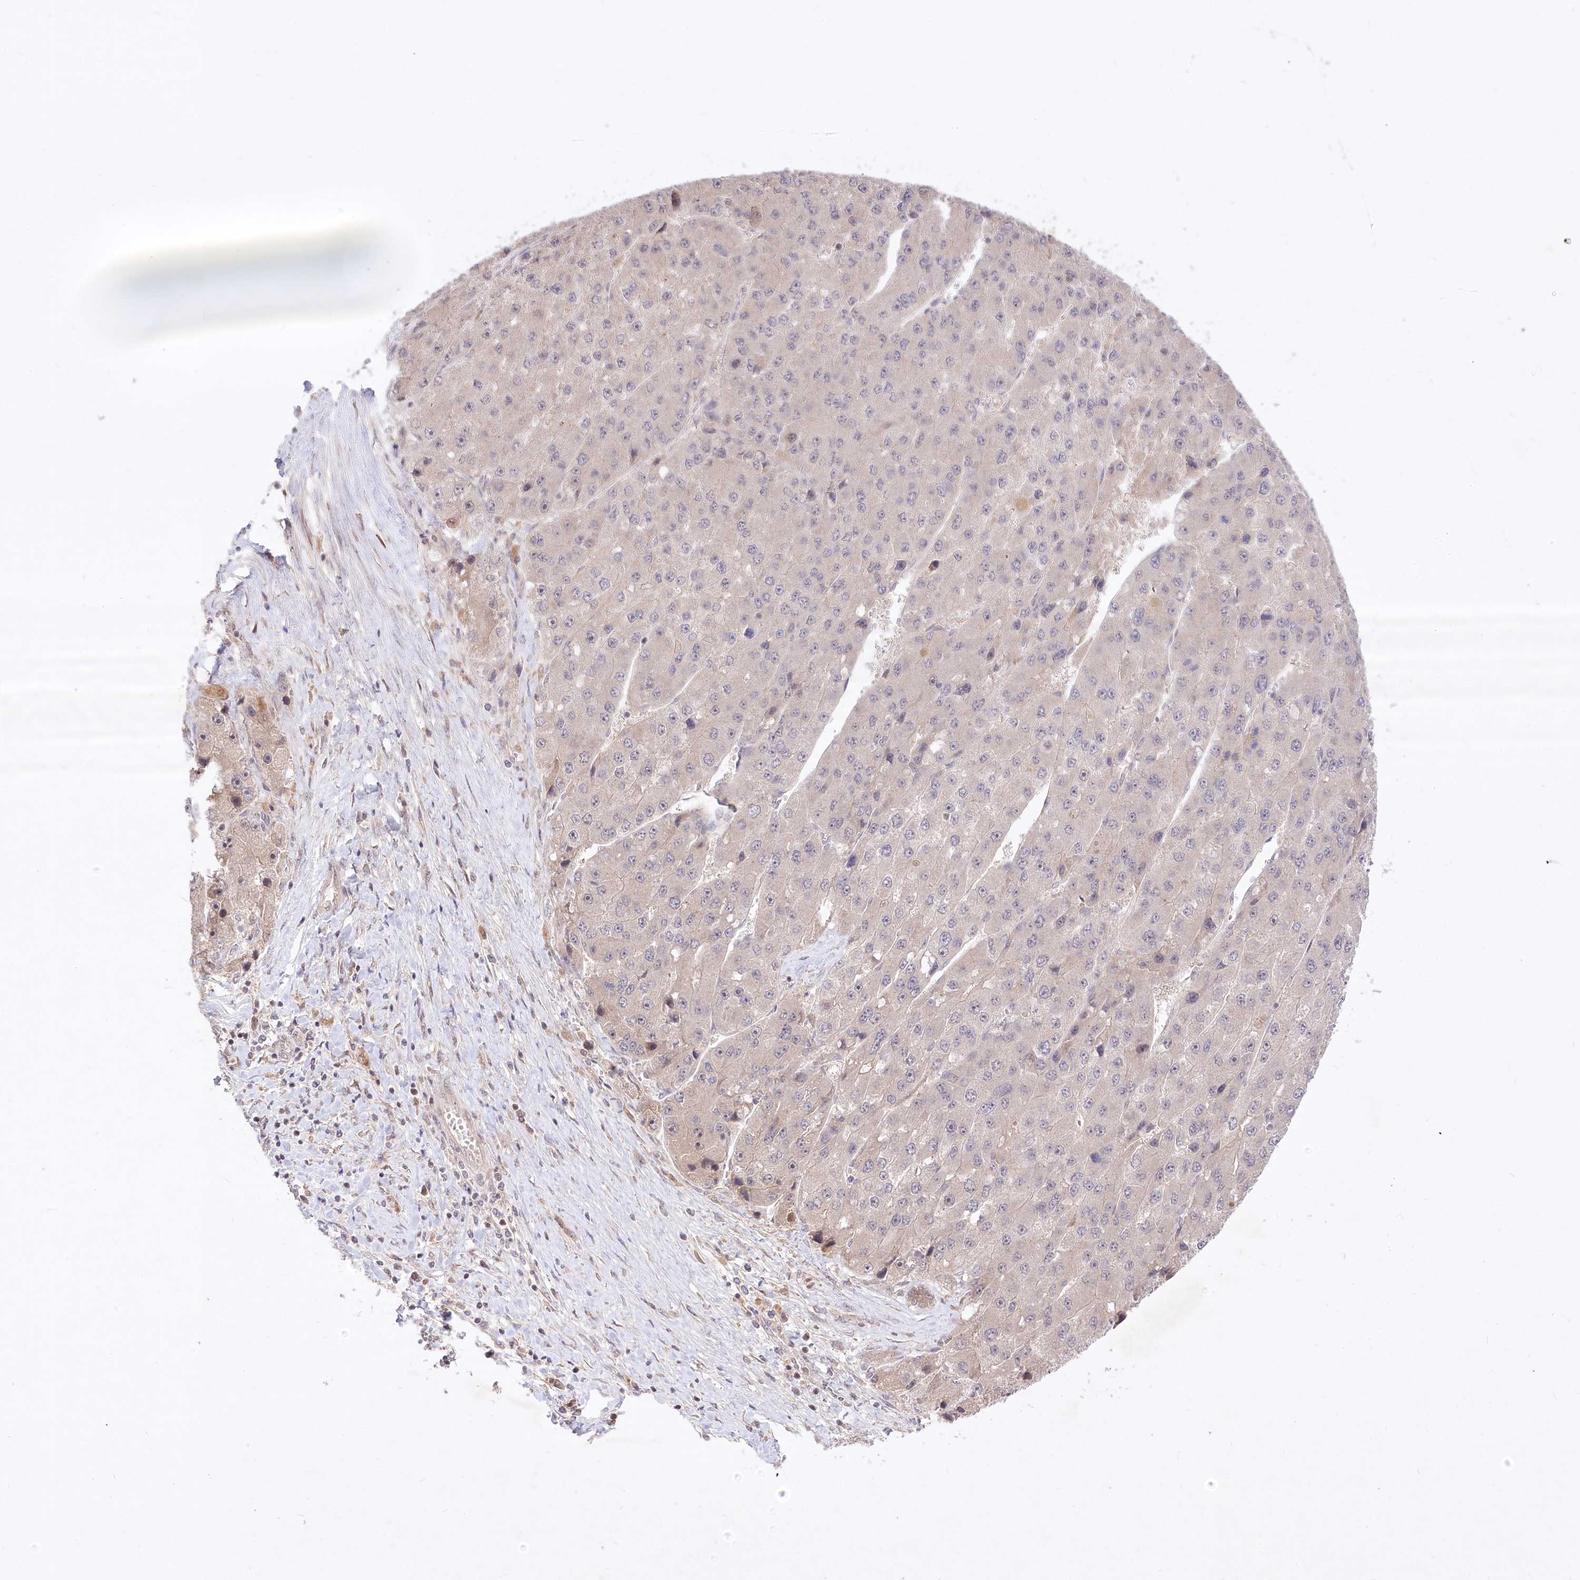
{"staining": {"intensity": "negative", "quantity": "none", "location": "none"}, "tissue": "liver cancer", "cell_type": "Tumor cells", "image_type": "cancer", "snomed": [{"axis": "morphology", "description": "Carcinoma, Hepatocellular, NOS"}, {"axis": "topography", "description": "Liver"}], "caption": "Tumor cells are negative for protein expression in human liver cancer.", "gene": "HELT", "patient": {"sex": "female", "age": 73}}